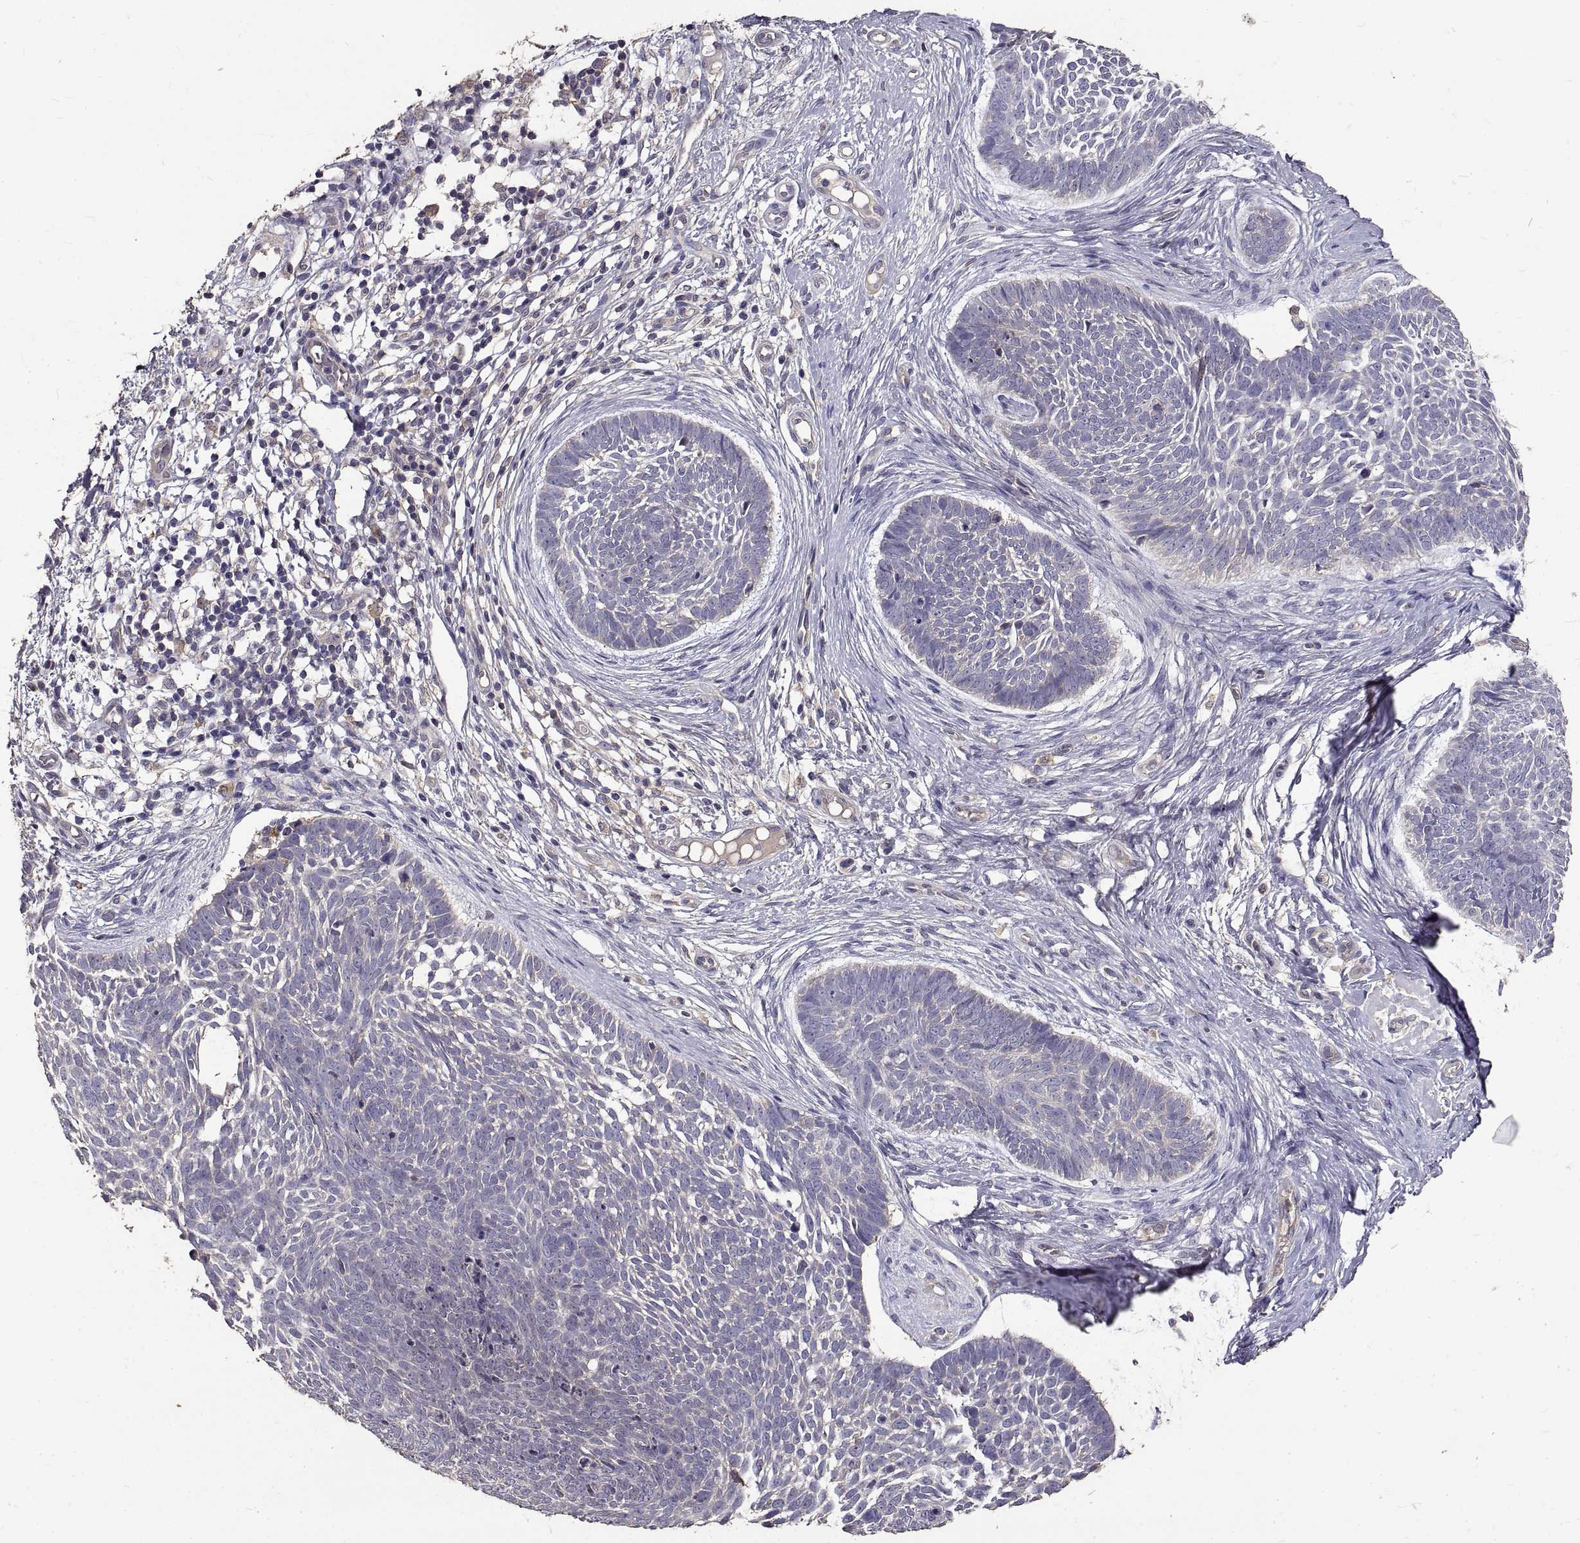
{"staining": {"intensity": "negative", "quantity": "none", "location": "none"}, "tissue": "skin cancer", "cell_type": "Tumor cells", "image_type": "cancer", "snomed": [{"axis": "morphology", "description": "Basal cell carcinoma"}, {"axis": "topography", "description": "Skin"}], "caption": "An IHC image of skin cancer (basal cell carcinoma) is shown. There is no staining in tumor cells of skin cancer (basal cell carcinoma).", "gene": "PEA15", "patient": {"sex": "male", "age": 85}}